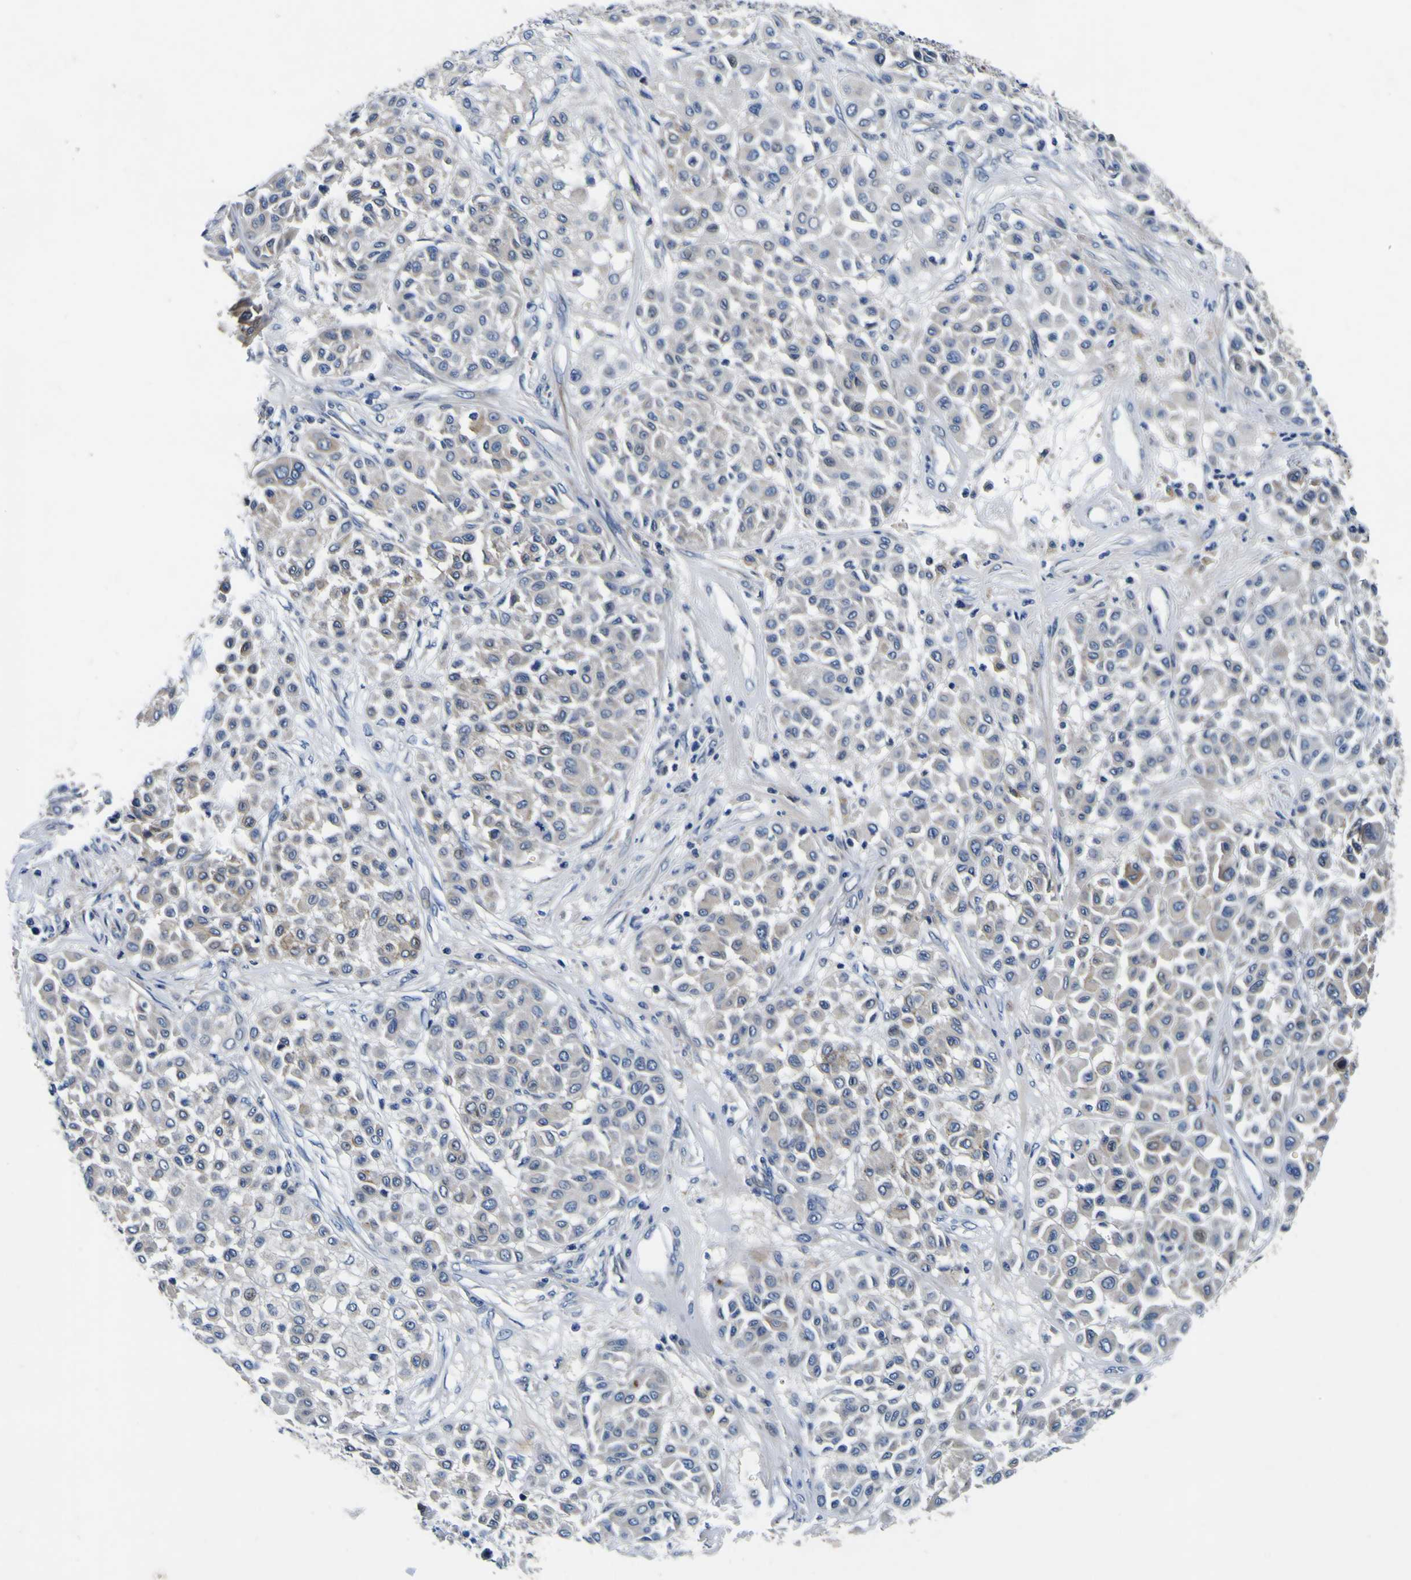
{"staining": {"intensity": "weak", "quantity": ">75%", "location": "cytoplasmic/membranous"}, "tissue": "melanoma", "cell_type": "Tumor cells", "image_type": "cancer", "snomed": [{"axis": "morphology", "description": "Malignant melanoma, Metastatic site"}, {"axis": "topography", "description": "Soft tissue"}], "caption": "Protein expression analysis of human malignant melanoma (metastatic site) reveals weak cytoplasmic/membranous staining in approximately >75% of tumor cells. (DAB (3,3'-diaminobenzidine) IHC, brown staining for protein, blue staining for nuclei).", "gene": "AGAP3", "patient": {"sex": "male", "age": 41}}